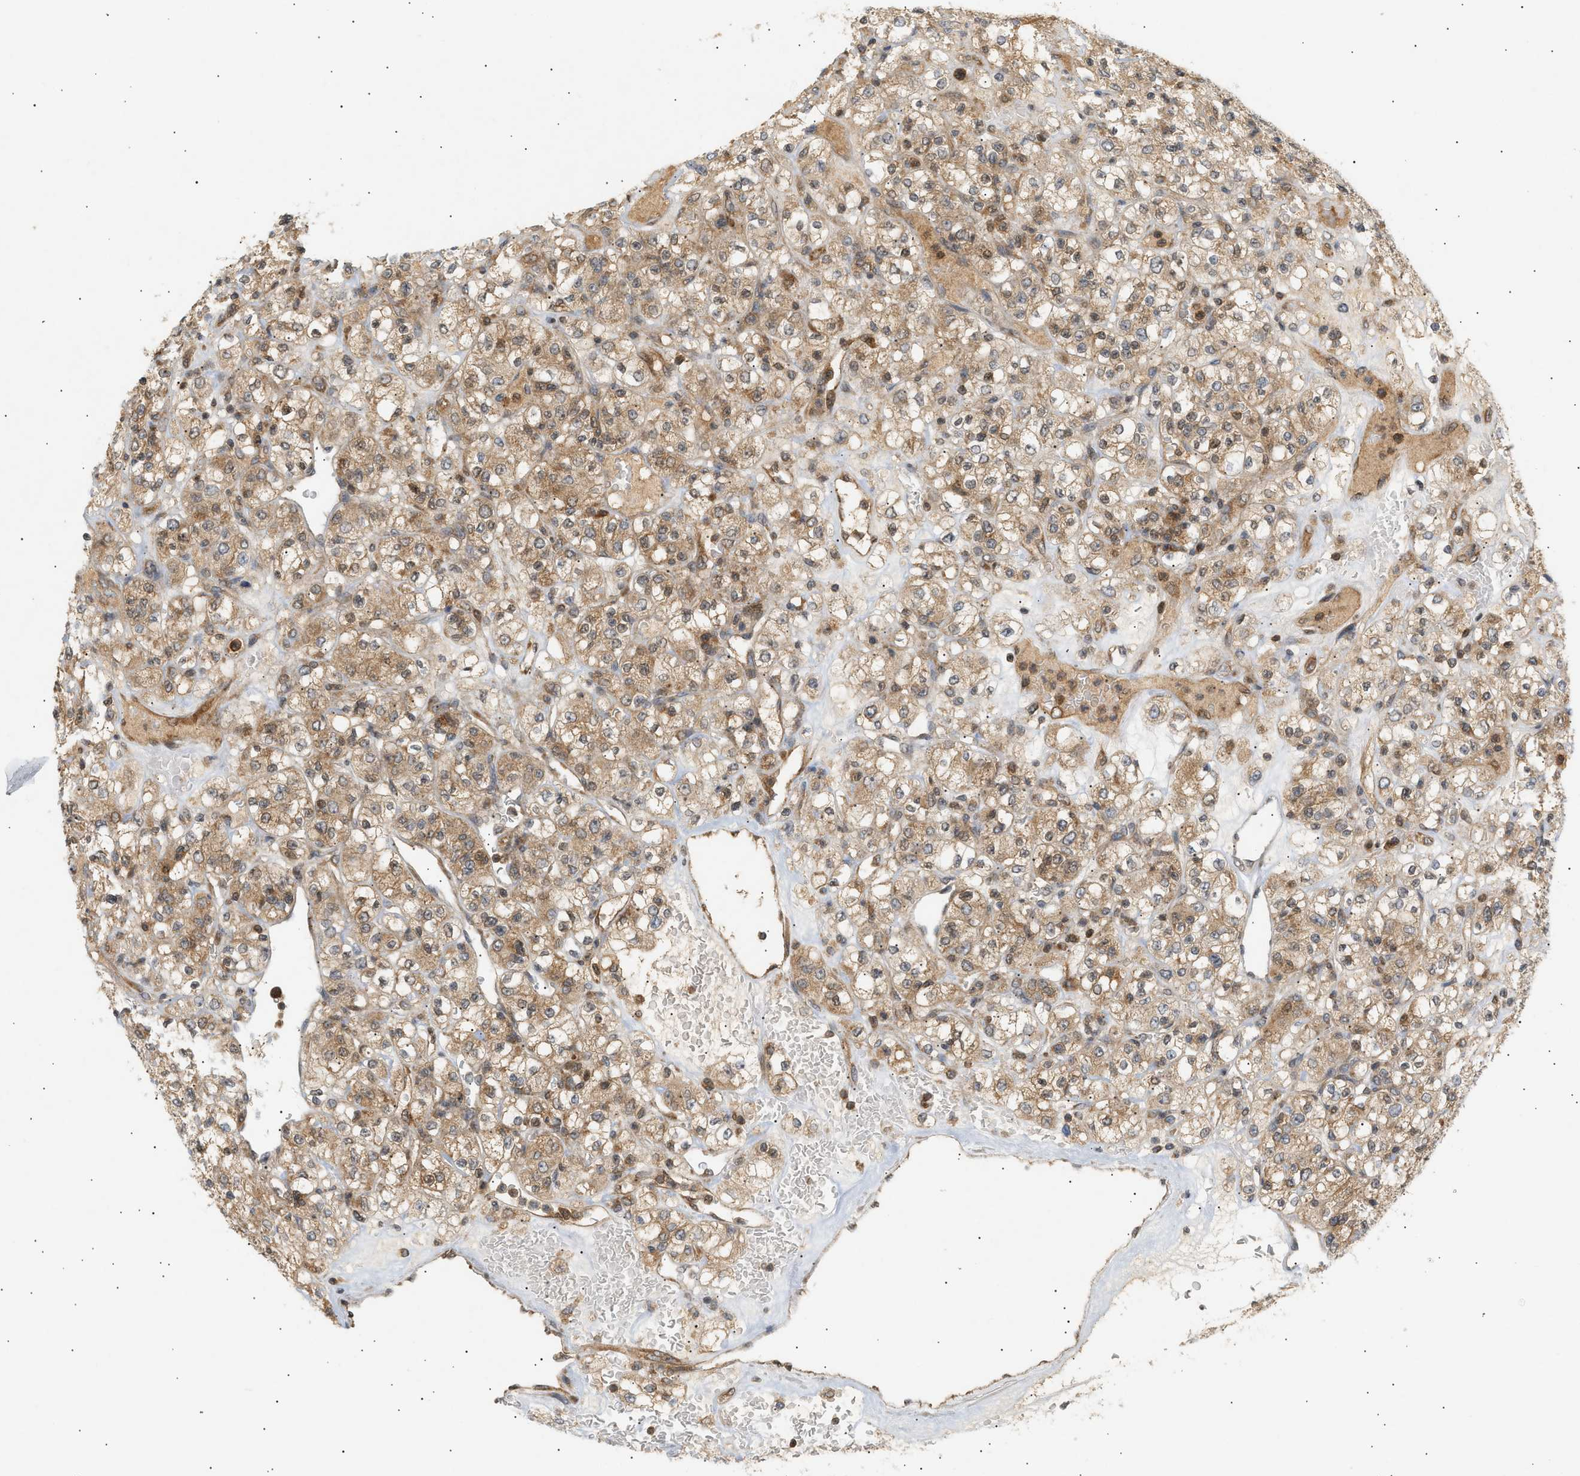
{"staining": {"intensity": "moderate", "quantity": ">75%", "location": "cytoplasmic/membranous"}, "tissue": "renal cancer", "cell_type": "Tumor cells", "image_type": "cancer", "snomed": [{"axis": "morphology", "description": "Normal tissue, NOS"}, {"axis": "morphology", "description": "Adenocarcinoma, NOS"}, {"axis": "topography", "description": "Kidney"}], "caption": "A high-resolution photomicrograph shows IHC staining of adenocarcinoma (renal), which exhibits moderate cytoplasmic/membranous expression in approximately >75% of tumor cells.", "gene": "SHC1", "patient": {"sex": "female", "age": 72}}